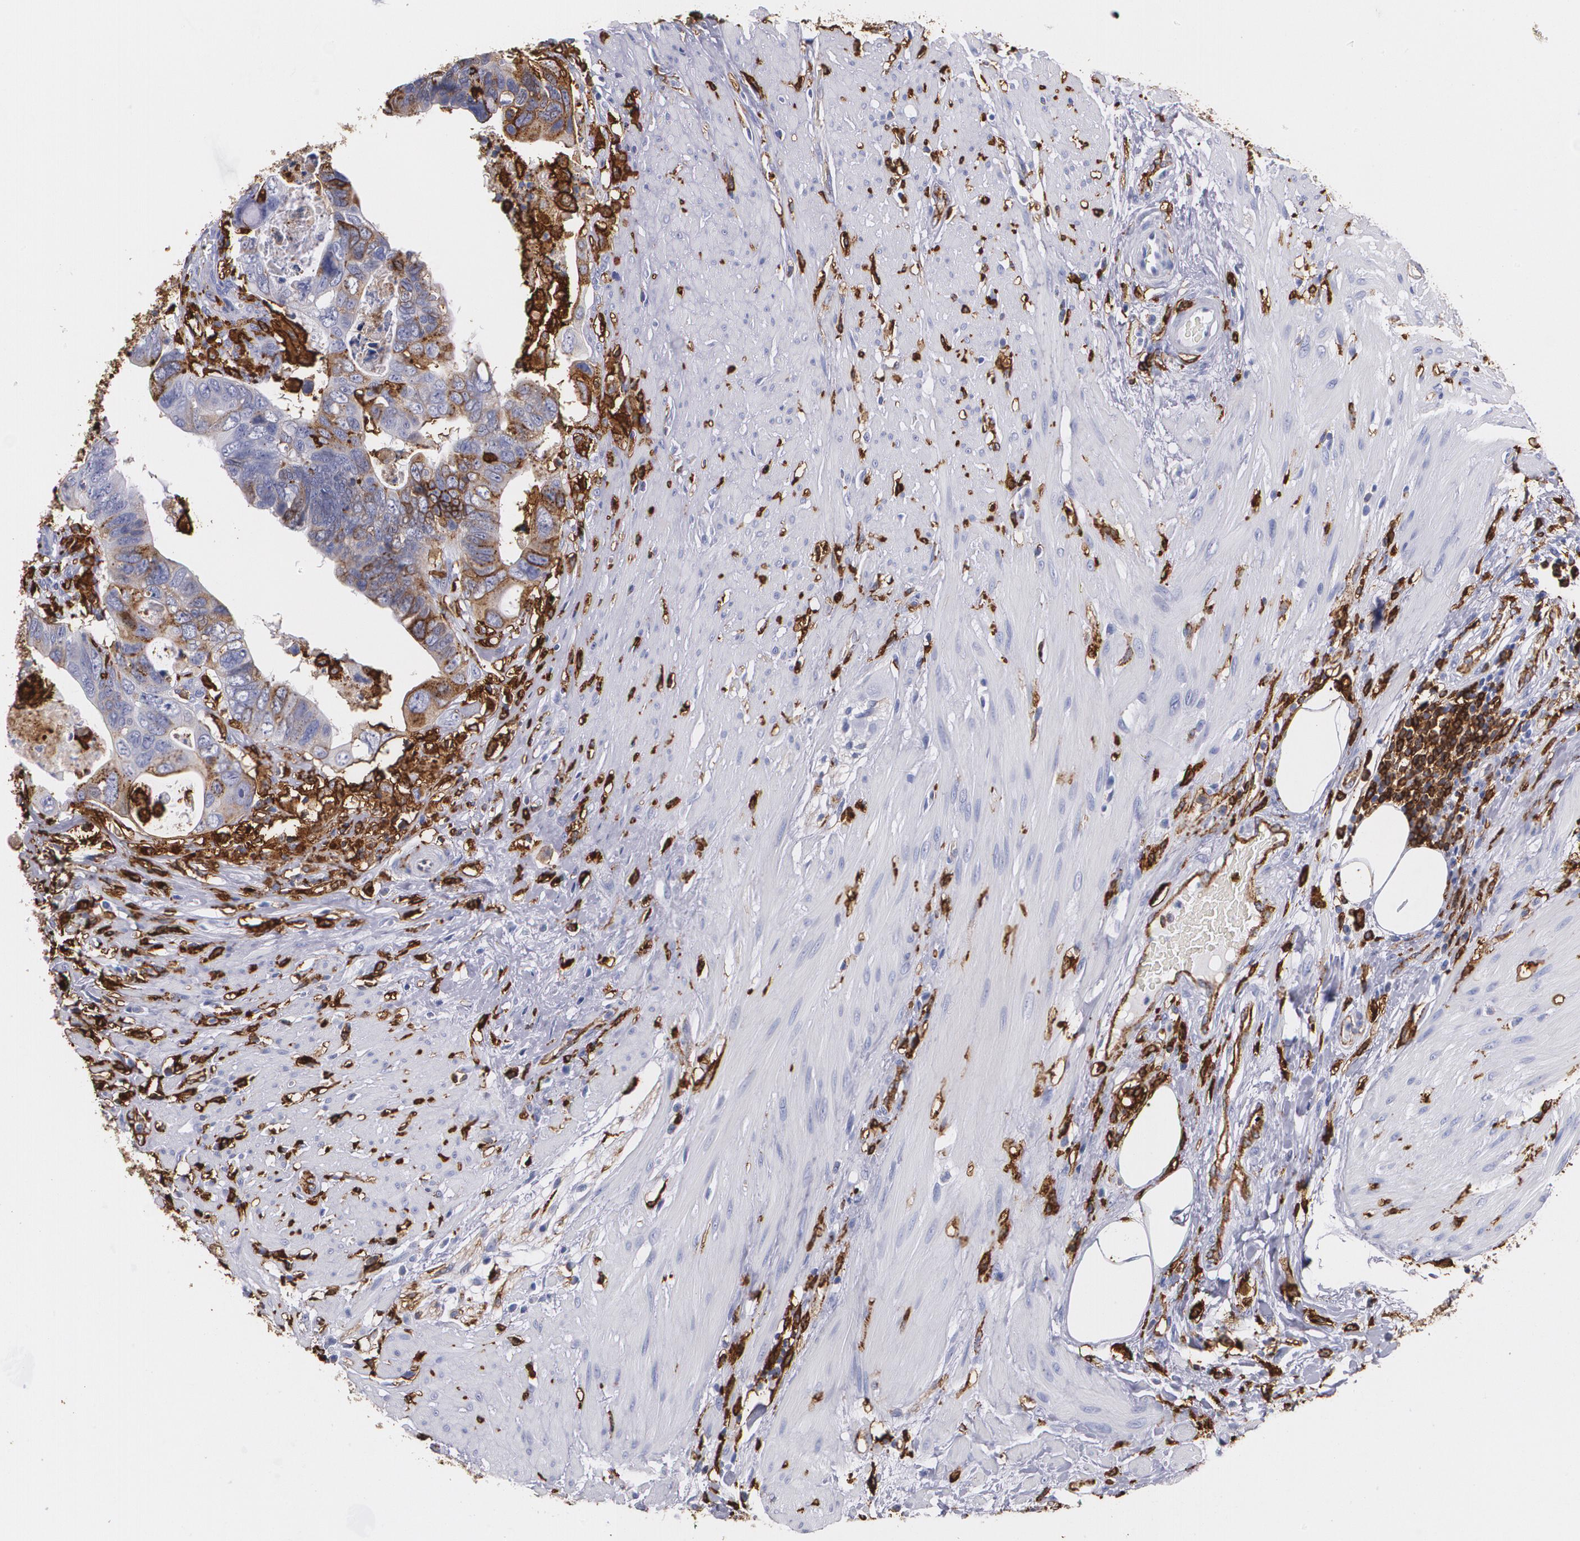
{"staining": {"intensity": "weak", "quantity": ">75%", "location": "cytoplasmic/membranous"}, "tissue": "colorectal cancer", "cell_type": "Tumor cells", "image_type": "cancer", "snomed": [{"axis": "morphology", "description": "Adenocarcinoma, NOS"}, {"axis": "topography", "description": "Rectum"}], "caption": "Immunohistochemical staining of colorectal adenocarcinoma shows low levels of weak cytoplasmic/membranous expression in about >75% of tumor cells.", "gene": "HLA-DRA", "patient": {"sex": "male", "age": 53}}